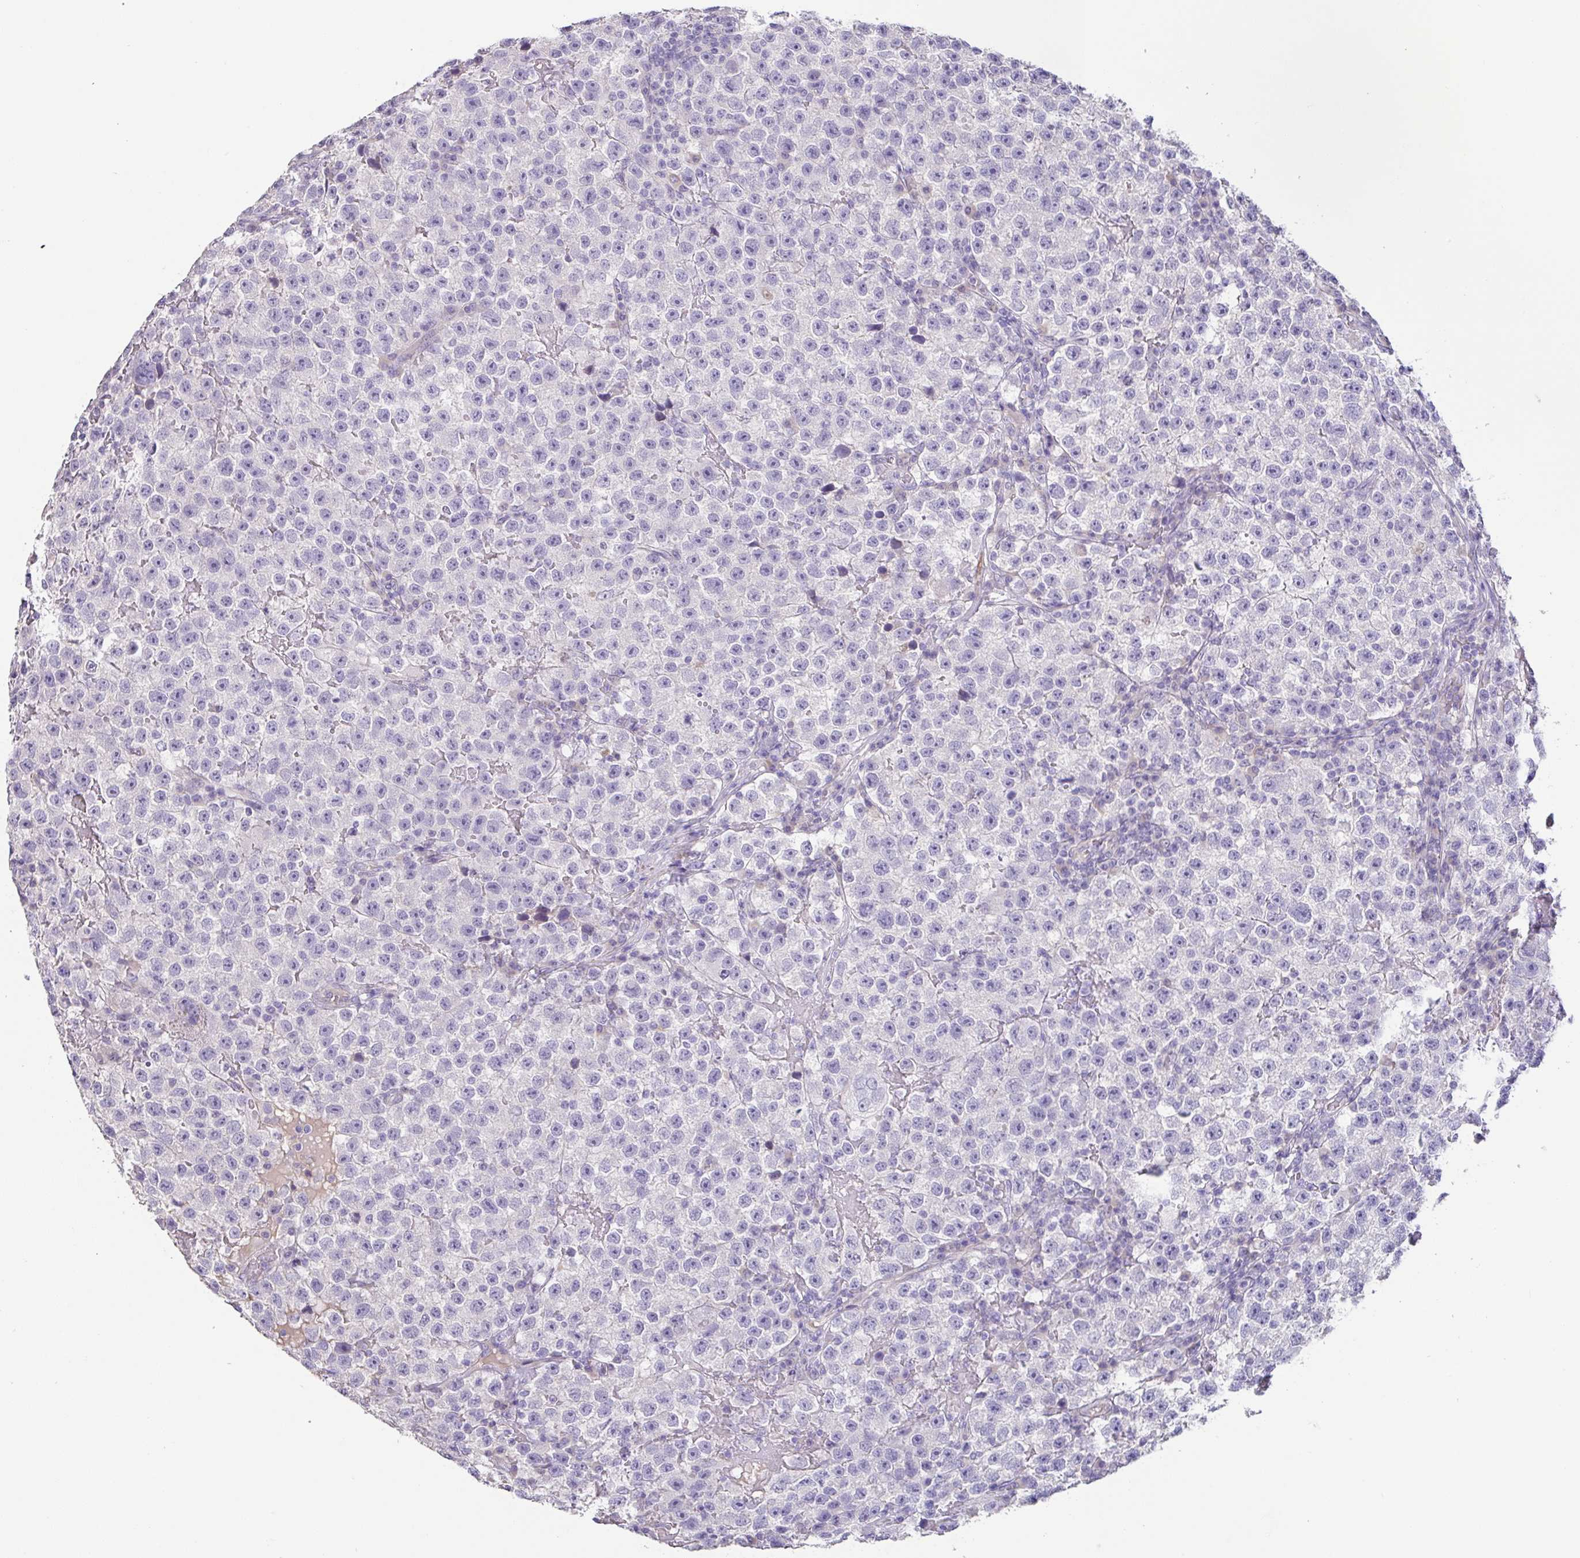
{"staining": {"intensity": "negative", "quantity": "none", "location": "none"}, "tissue": "testis cancer", "cell_type": "Tumor cells", "image_type": "cancer", "snomed": [{"axis": "morphology", "description": "Seminoma, NOS"}, {"axis": "topography", "description": "Testis"}], "caption": "This is a micrograph of immunohistochemistry staining of testis seminoma, which shows no expression in tumor cells.", "gene": "PYGM", "patient": {"sex": "male", "age": 22}}